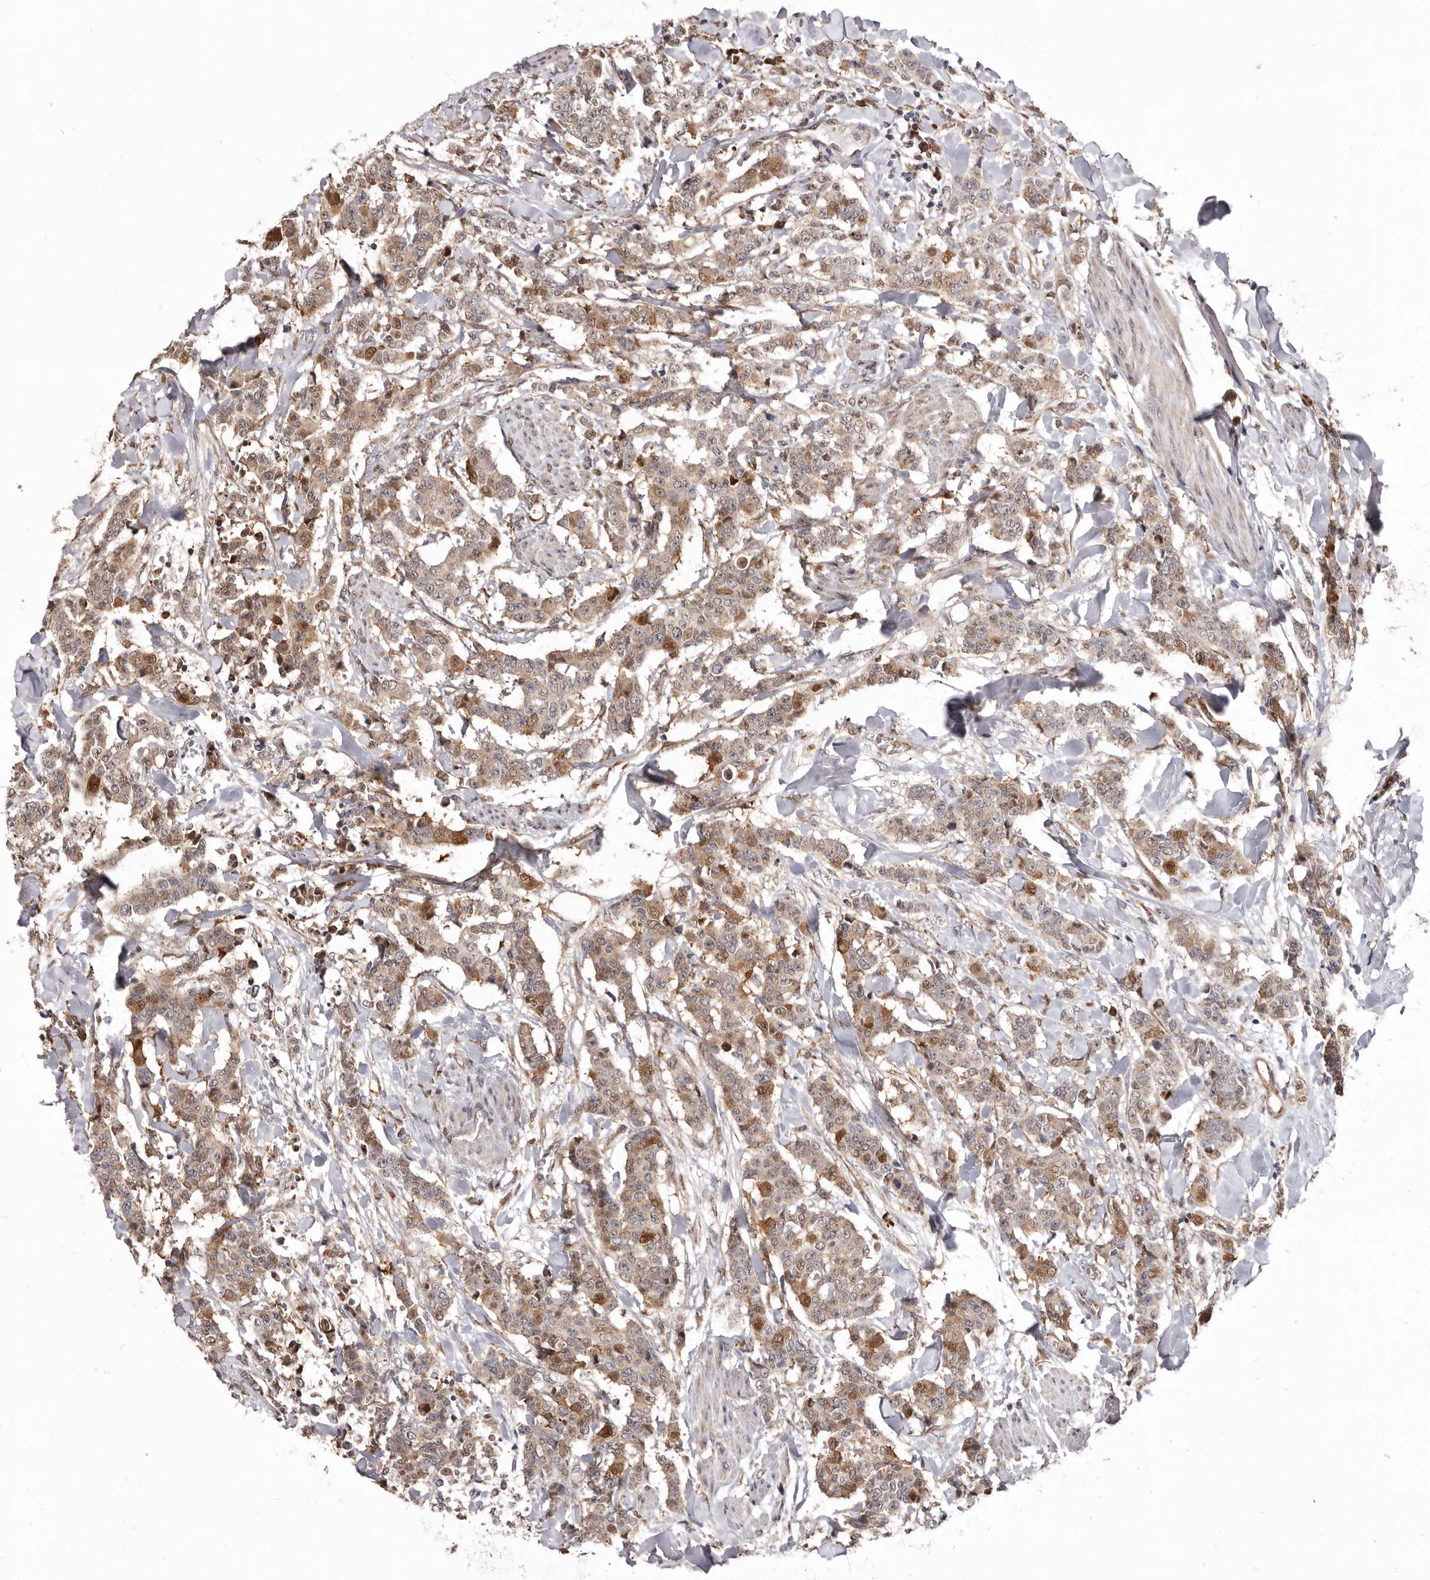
{"staining": {"intensity": "moderate", "quantity": "25%-75%", "location": "cytoplasmic/membranous"}, "tissue": "breast cancer", "cell_type": "Tumor cells", "image_type": "cancer", "snomed": [{"axis": "morphology", "description": "Duct carcinoma"}, {"axis": "topography", "description": "Breast"}], "caption": "Breast cancer stained with DAB (3,3'-diaminobenzidine) immunohistochemistry (IHC) exhibits medium levels of moderate cytoplasmic/membranous expression in about 25%-75% of tumor cells. (Brightfield microscopy of DAB IHC at high magnification).", "gene": "RRM2B", "patient": {"sex": "female", "age": 40}}